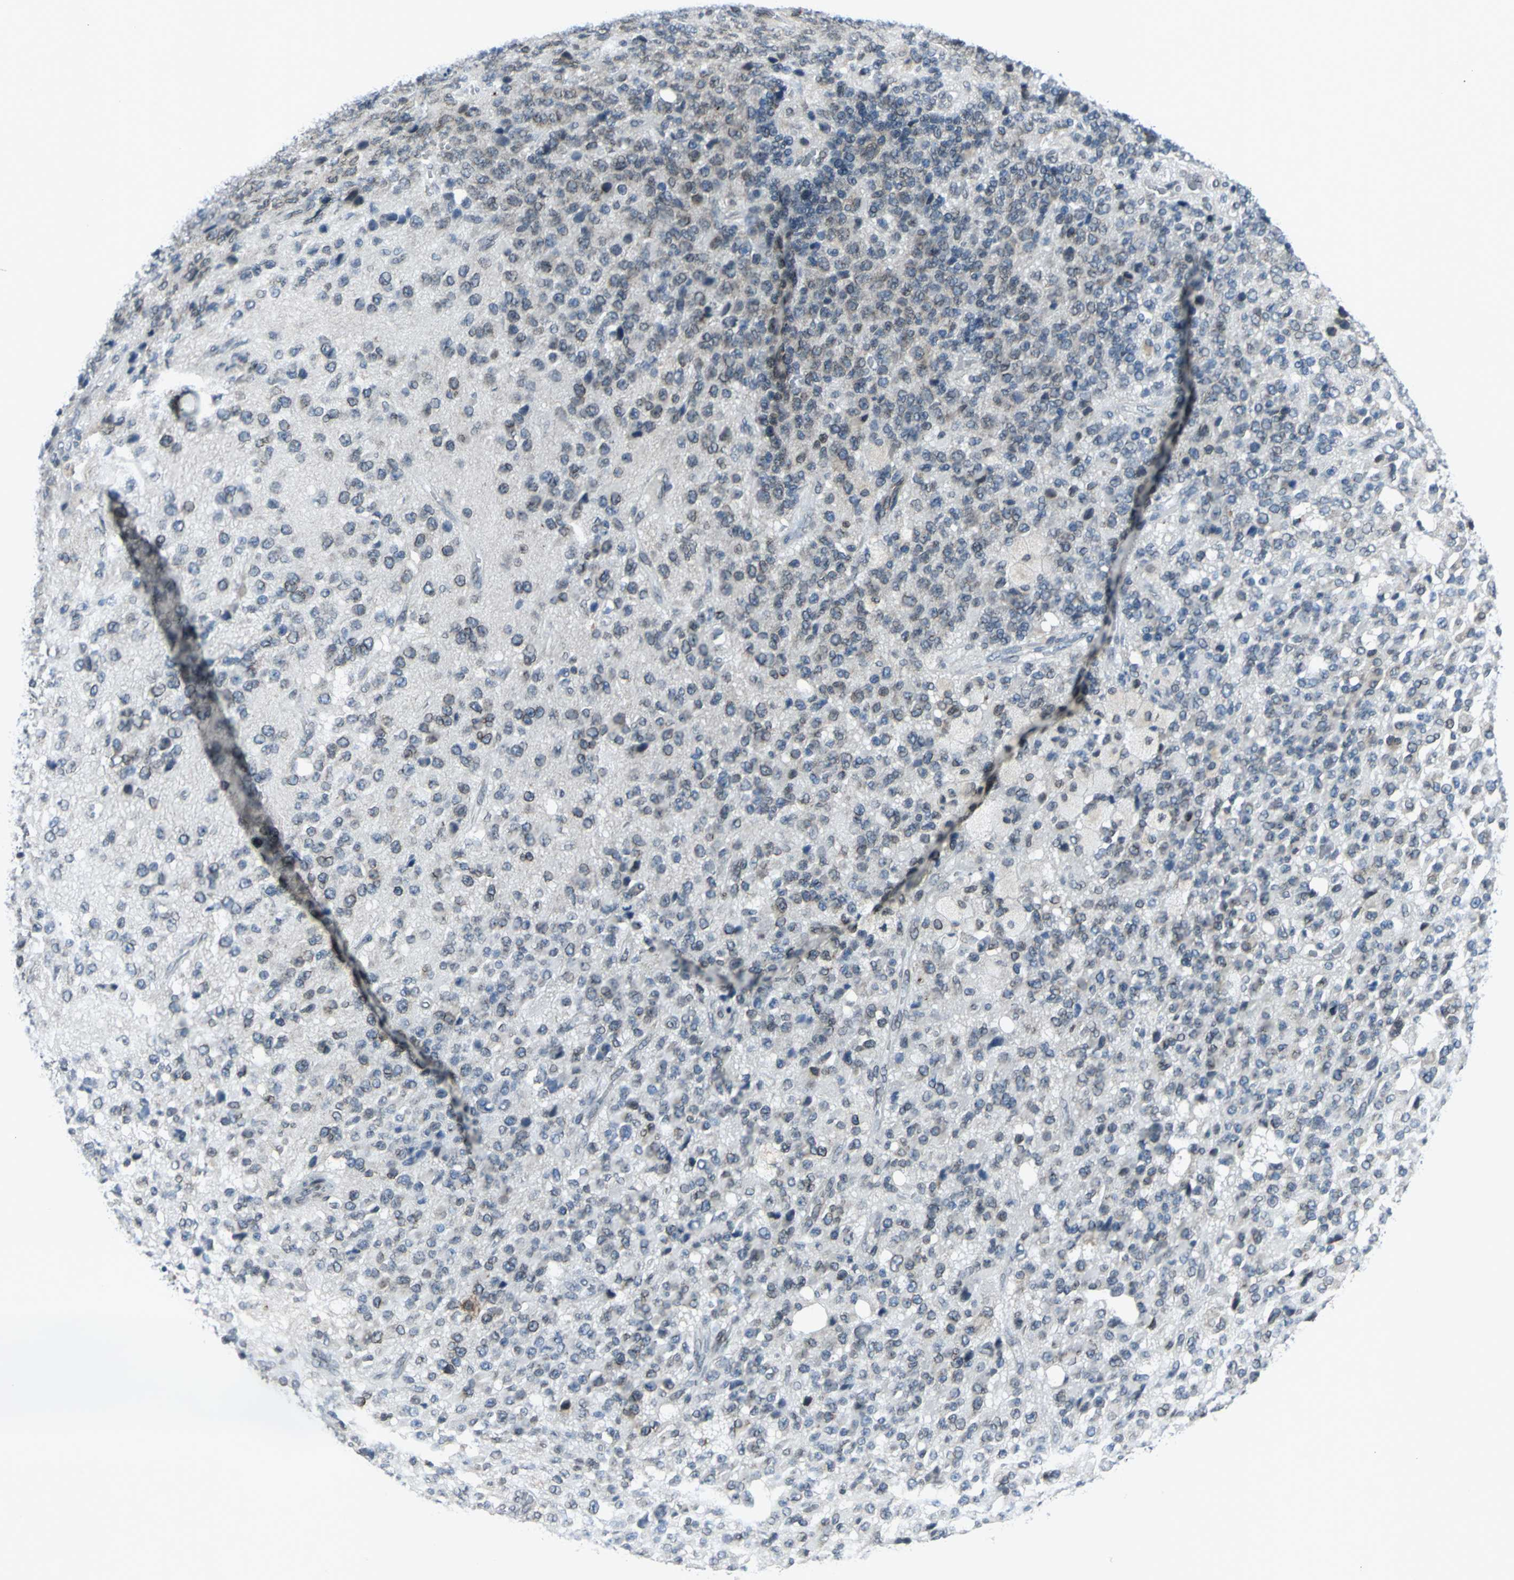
{"staining": {"intensity": "weak", "quantity": "25%-75%", "location": "cytoplasmic/membranous"}, "tissue": "glioma", "cell_type": "Tumor cells", "image_type": "cancer", "snomed": [{"axis": "morphology", "description": "Glioma, malignant, High grade"}, {"axis": "topography", "description": "pancreas cauda"}], "caption": "Approximately 25%-75% of tumor cells in human malignant high-grade glioma demonstrate weak cytoplasmic/membranous protein positivity as visualized by brown immunohistochemical staining.", "gene": "SNUPN", "patient": {"sex": "male", "age": 60}}